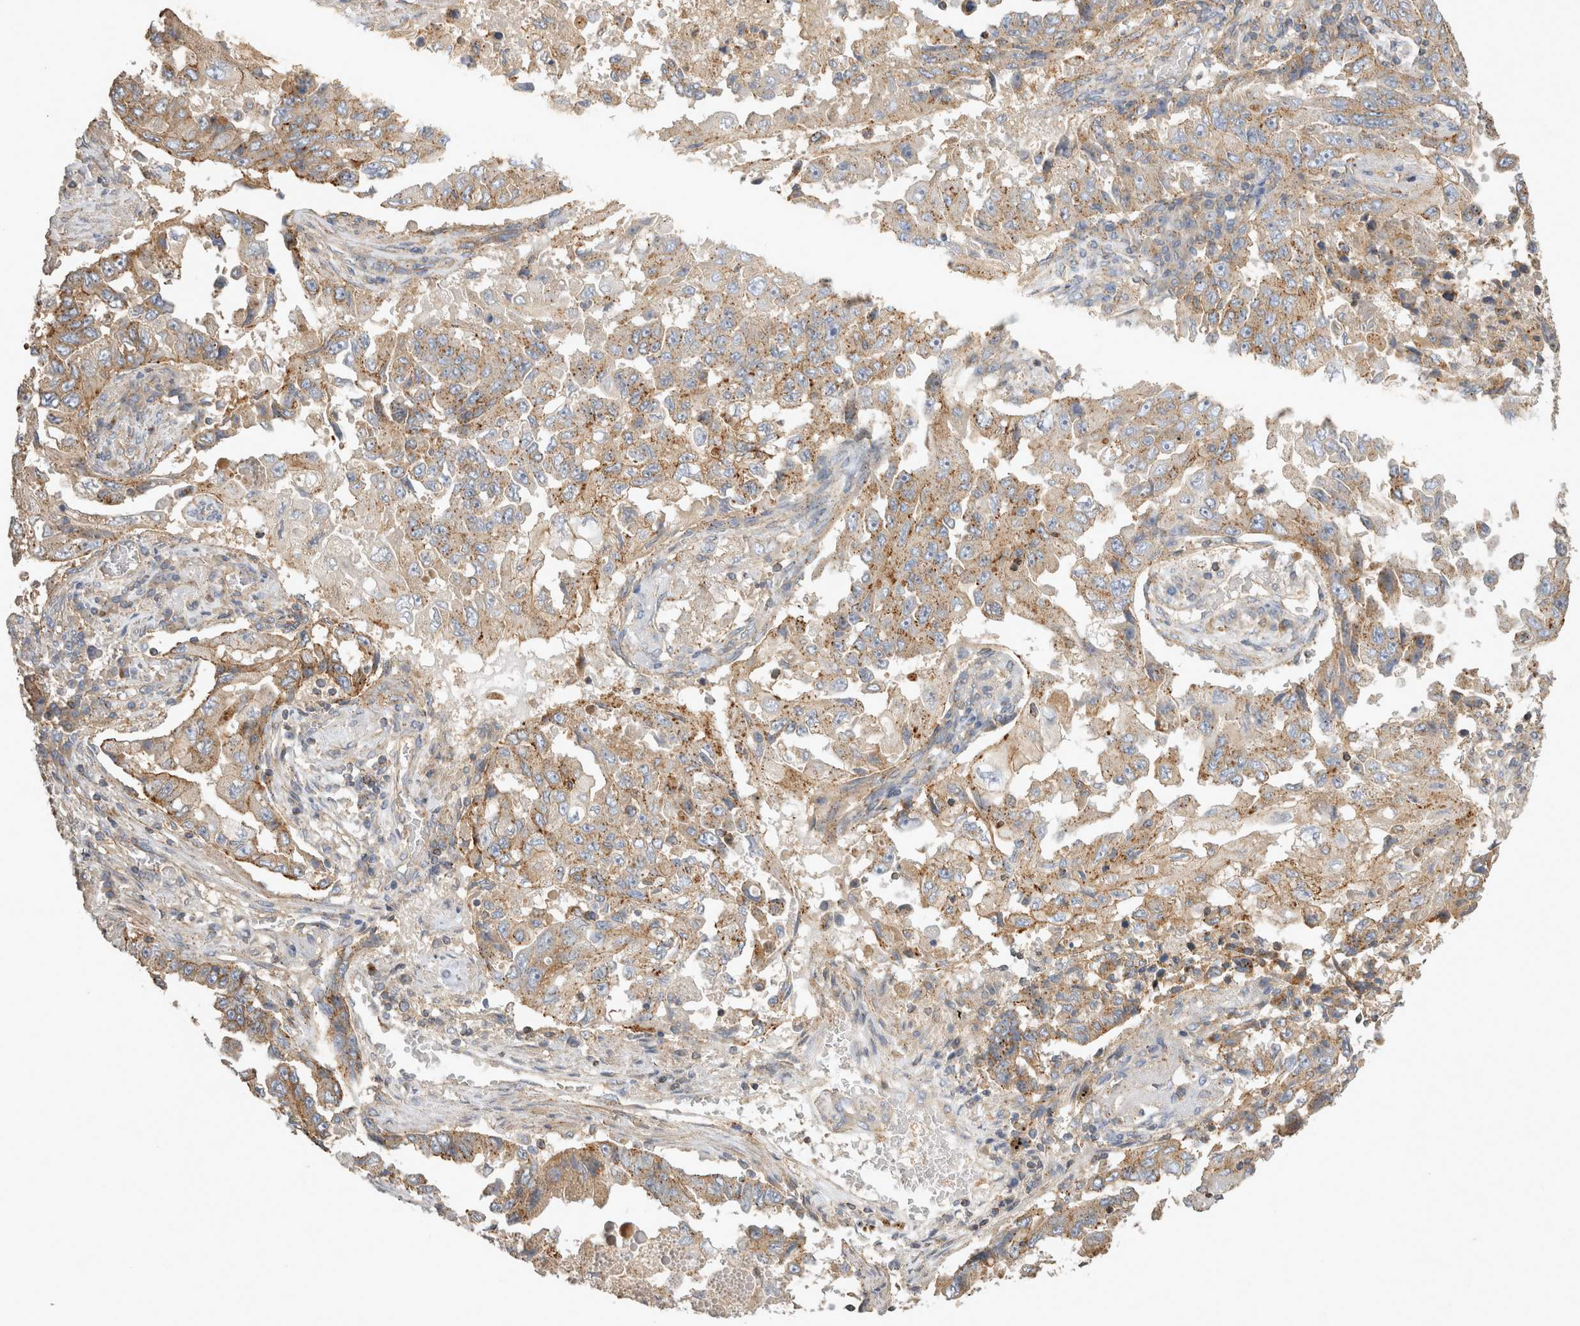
{"staining": {"intensity": "weak", "quantity": ">75%", "location": "cytoplasmic/membranous"}, "tissue": "lung cancer", "cell_type": "Tumor cells", "image_type": "cancer", "snomed": [{"axis": "morphology", "description": "Adenocarcinoma, NOS"}, {"axis": "topography", "description": "Lung"}], "caption": "Lung cancer tissue exhibits weak cytoplasmic/membranous staining in about >75% of tumor cells", "gene": "CHMP6", "patient": {"sex": "female", "age": 51}}